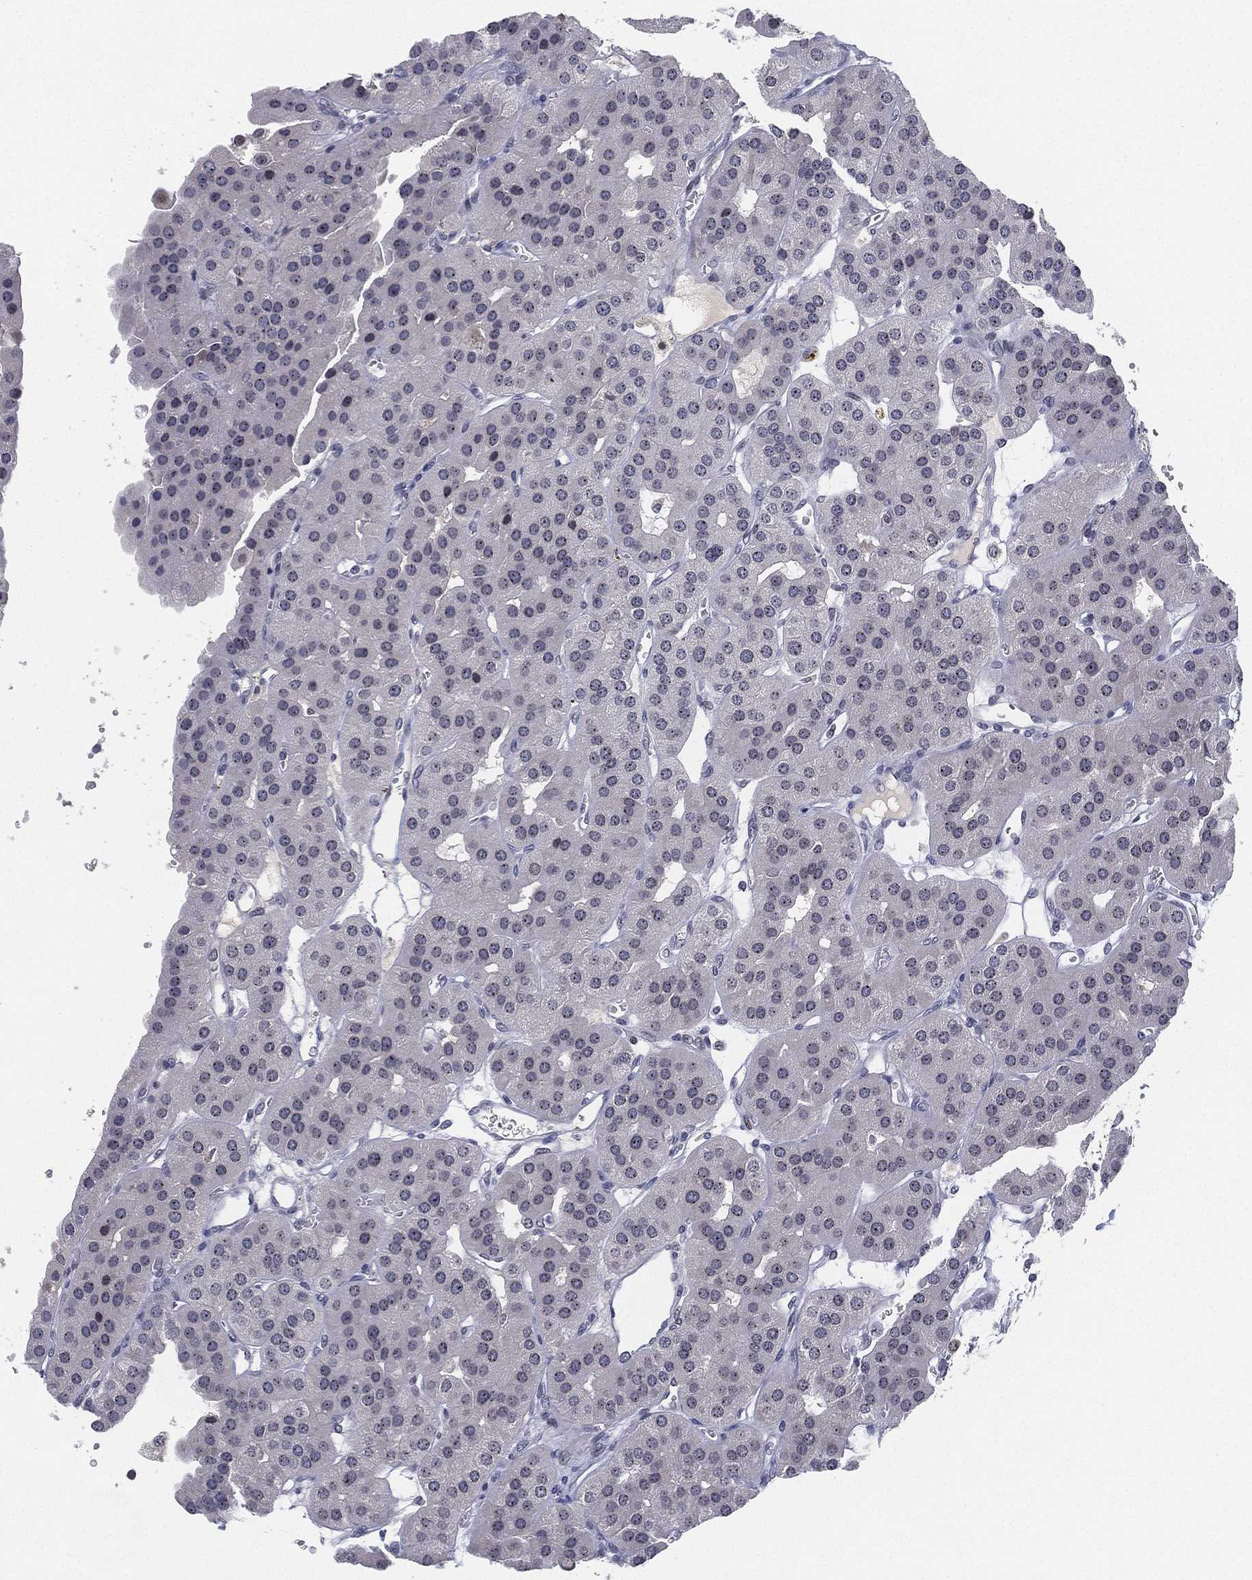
{"staining": {"intensity": "negative", "quantity": "none", "location": "none"}, "tissue": "parathyroid gland", "cell_type": "Glandular cells", "image_type": "normal", "snomed": [{"axis": "morphology", "description": "Normal tissue, NOS"}, {"axis": "morphology", "description": "Adenoma, NOS"}, {"axis": "topography", "description": "Parathyroid gland"}], "caption": "Human parathyroid gland stained for a protein using immunohistochemistry (IHC) shows no expression in glandular cells.", "gene": "MS4A8", "patient": {"sex": "female", "age": 86}}